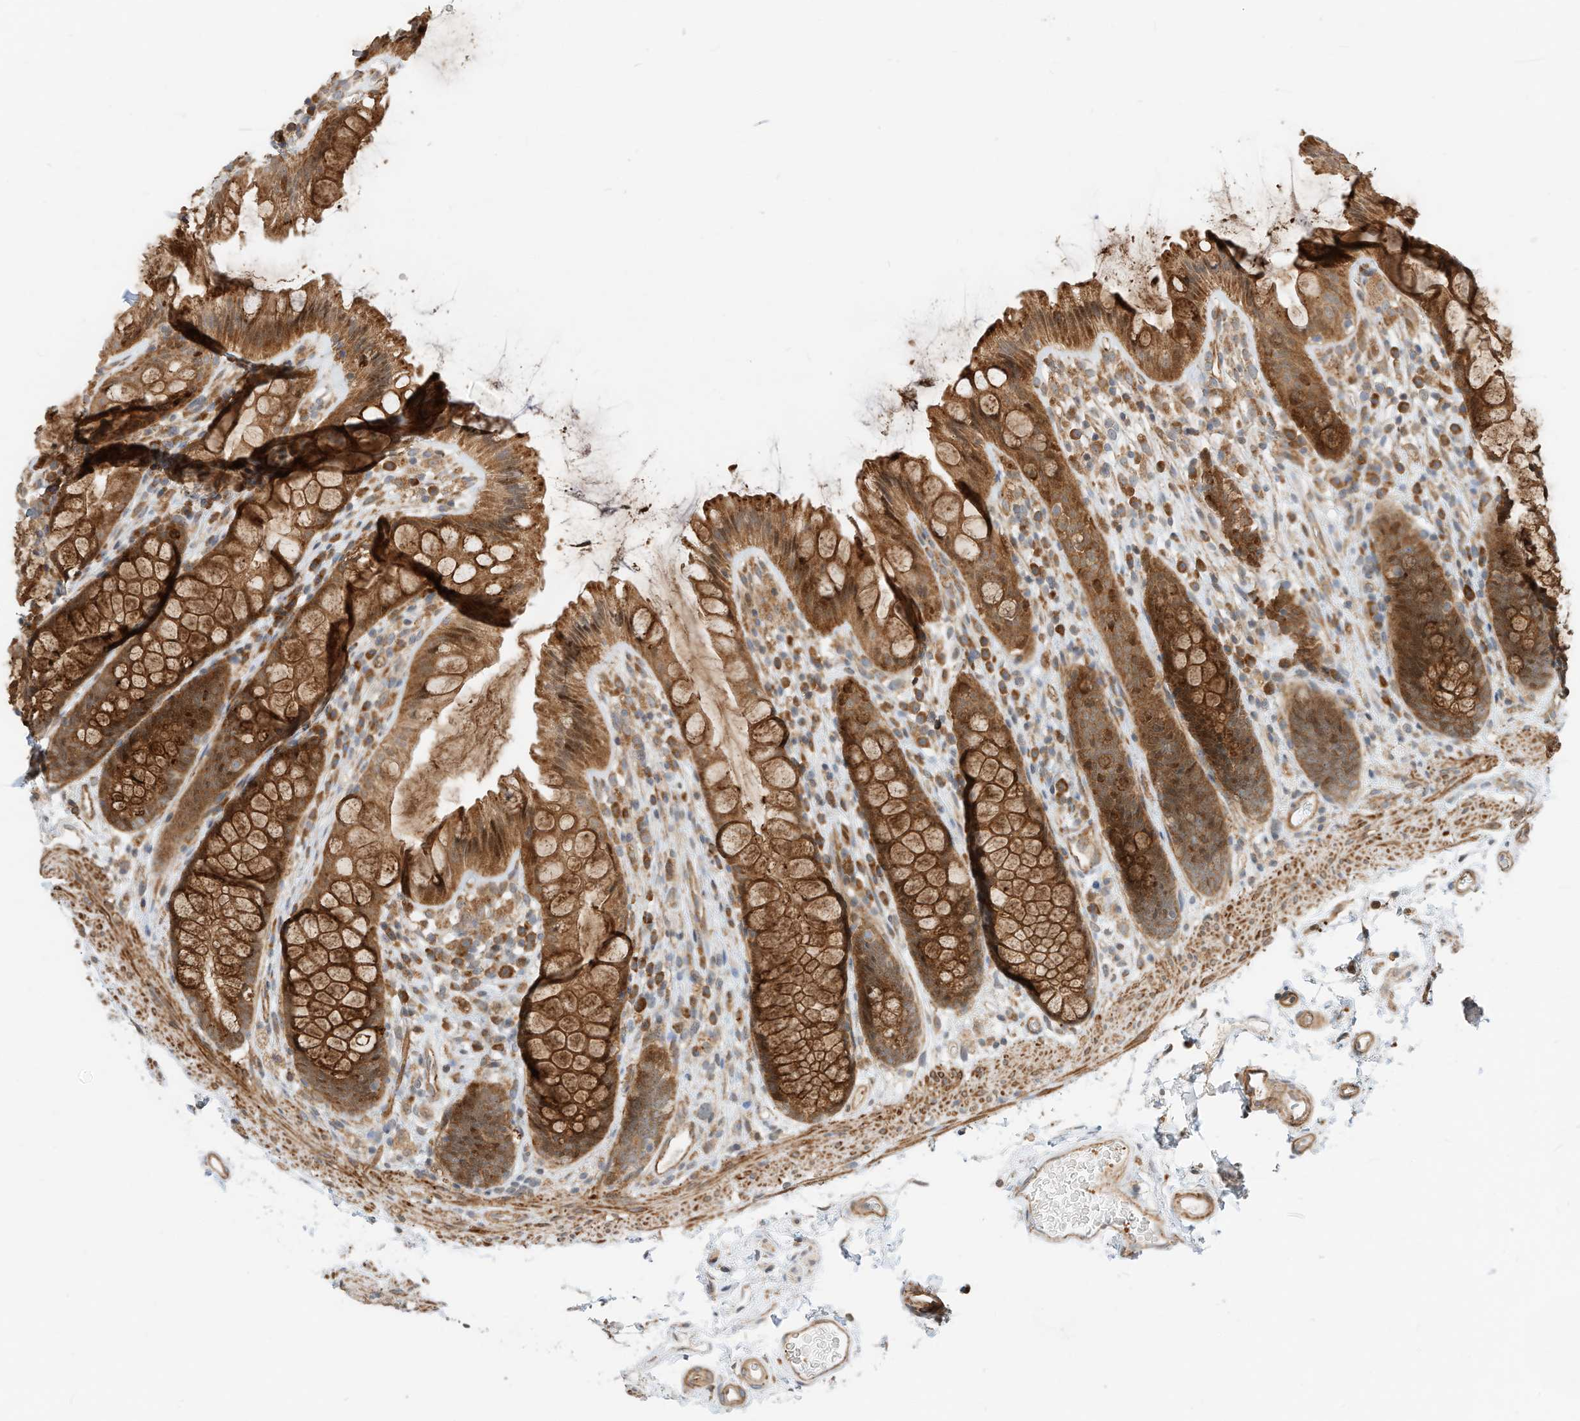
{"staining": {"intensity": "strong", "quantity": ">75%", "location": "cytoplasmic/membranous"}, "tissue": "rectum", "cell_type": "Glandular cells", "image_type": "normal", "snomed": [{"axis": "morphology", "description": "Normal tissue, NOS"}, {"axis": "topography", "description": "Rectum"}], "caption": "Immunohistochemistry (DAB (3,3'-diaminobenzidine)) staining of benign human rectum demonstrates strong cytoplasmic/membranous protein staining in approximately >75% of glandular cells.", "gene": "CPAMD8", "patient": {"sex": "female", "age": 65}}